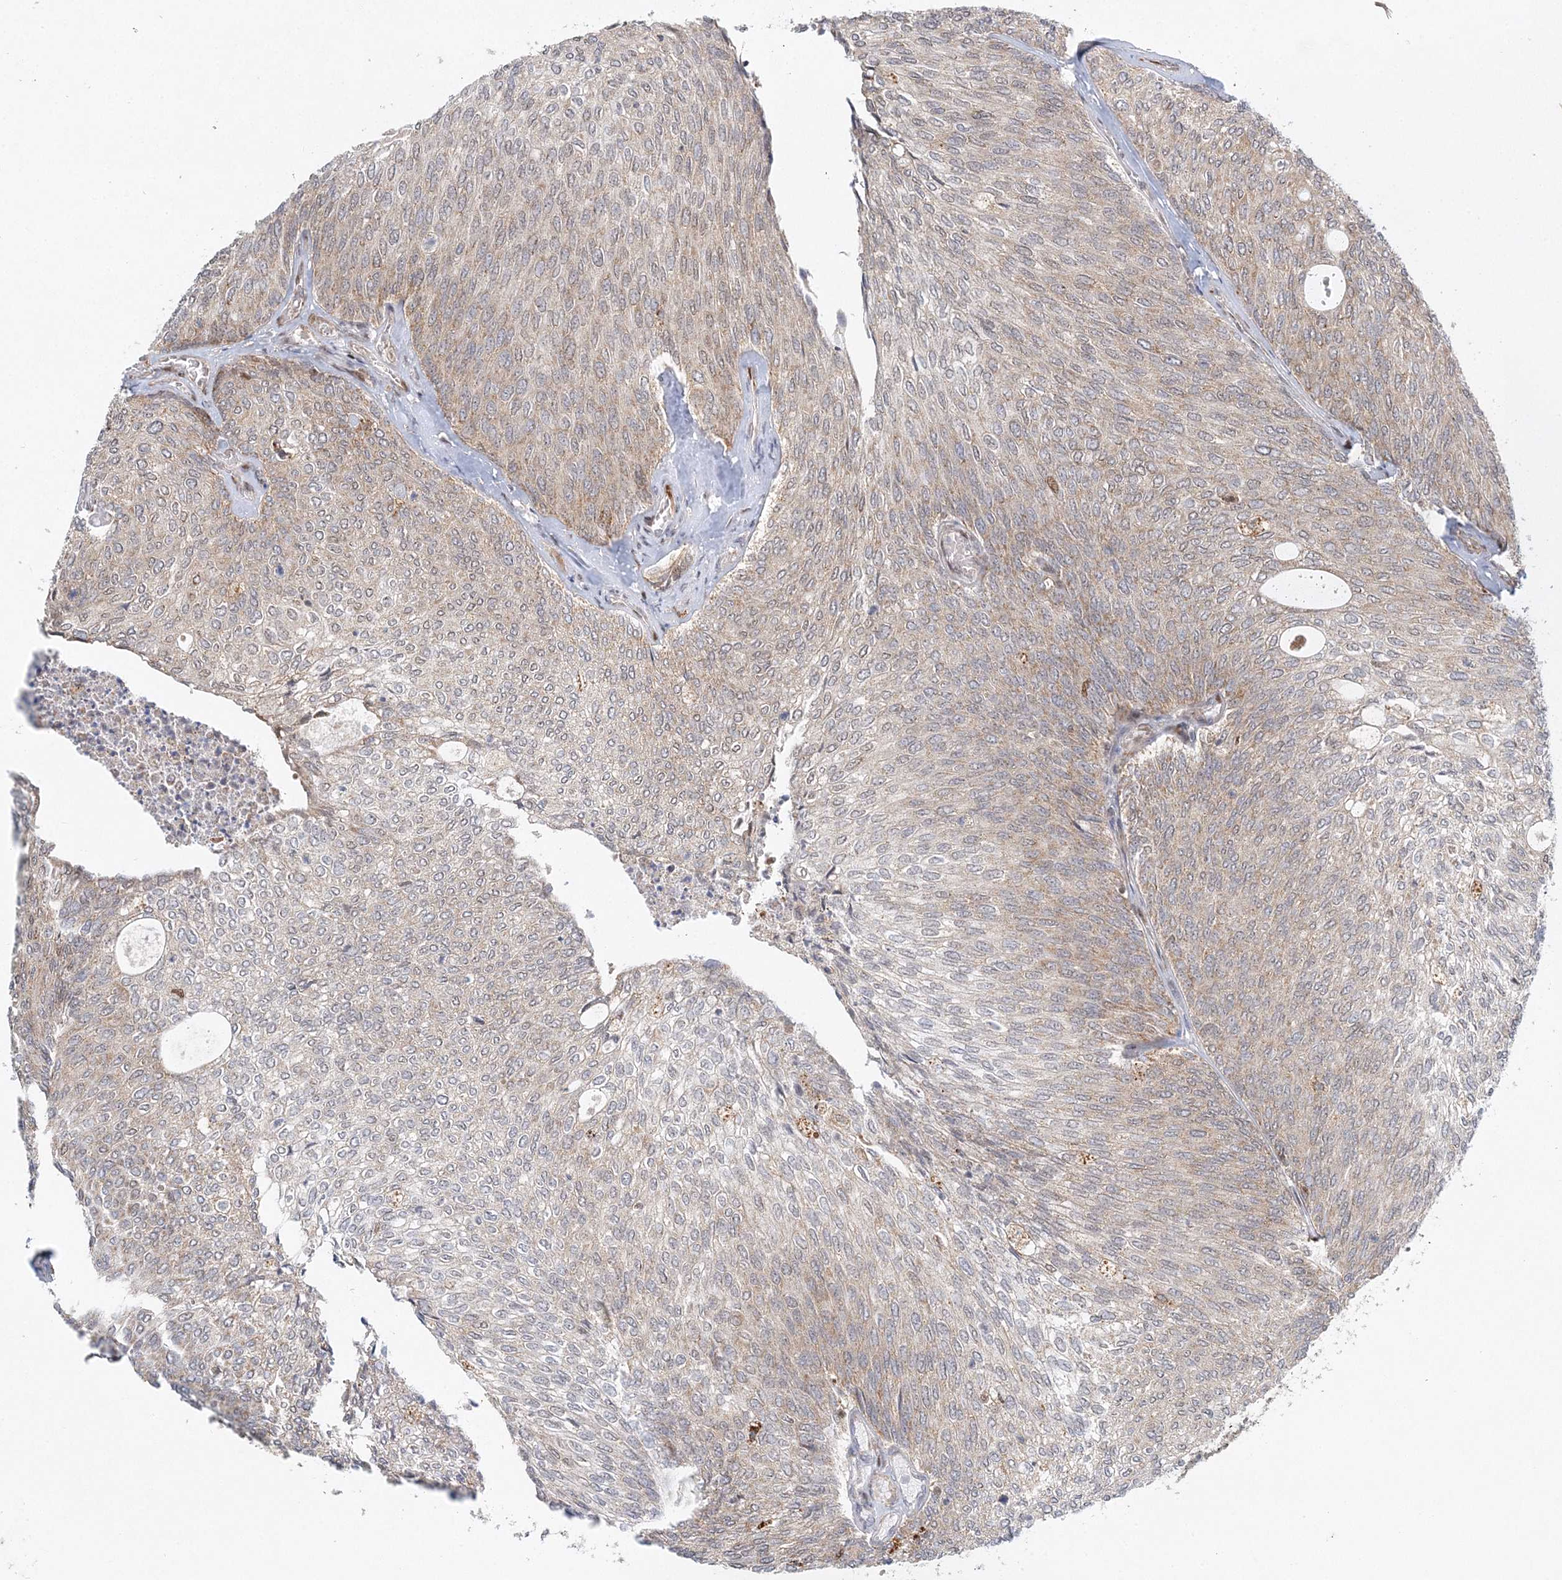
{"staining": {"intensity": "weak", "quantity": "25%-75%", "location": "cytoplasmic/membranous"}, "tissue": "urothelial cancer", "cell_type": "Tumor cells", "image_type": "cancer", "snomed": [{"axis": "morphology", "description": "Urothelial carcinoma, Low grade"}, {"axis": "topography", "description": "Urinary bladder"}], "caption": "Urothelial carcinoma (low-grade) stained for a protein exhibits weak cytoplasmic/membranous positivity in tumor cells.", "gene": "RAB11FIP2", "patient": {"sex": "female", "age": 79}}